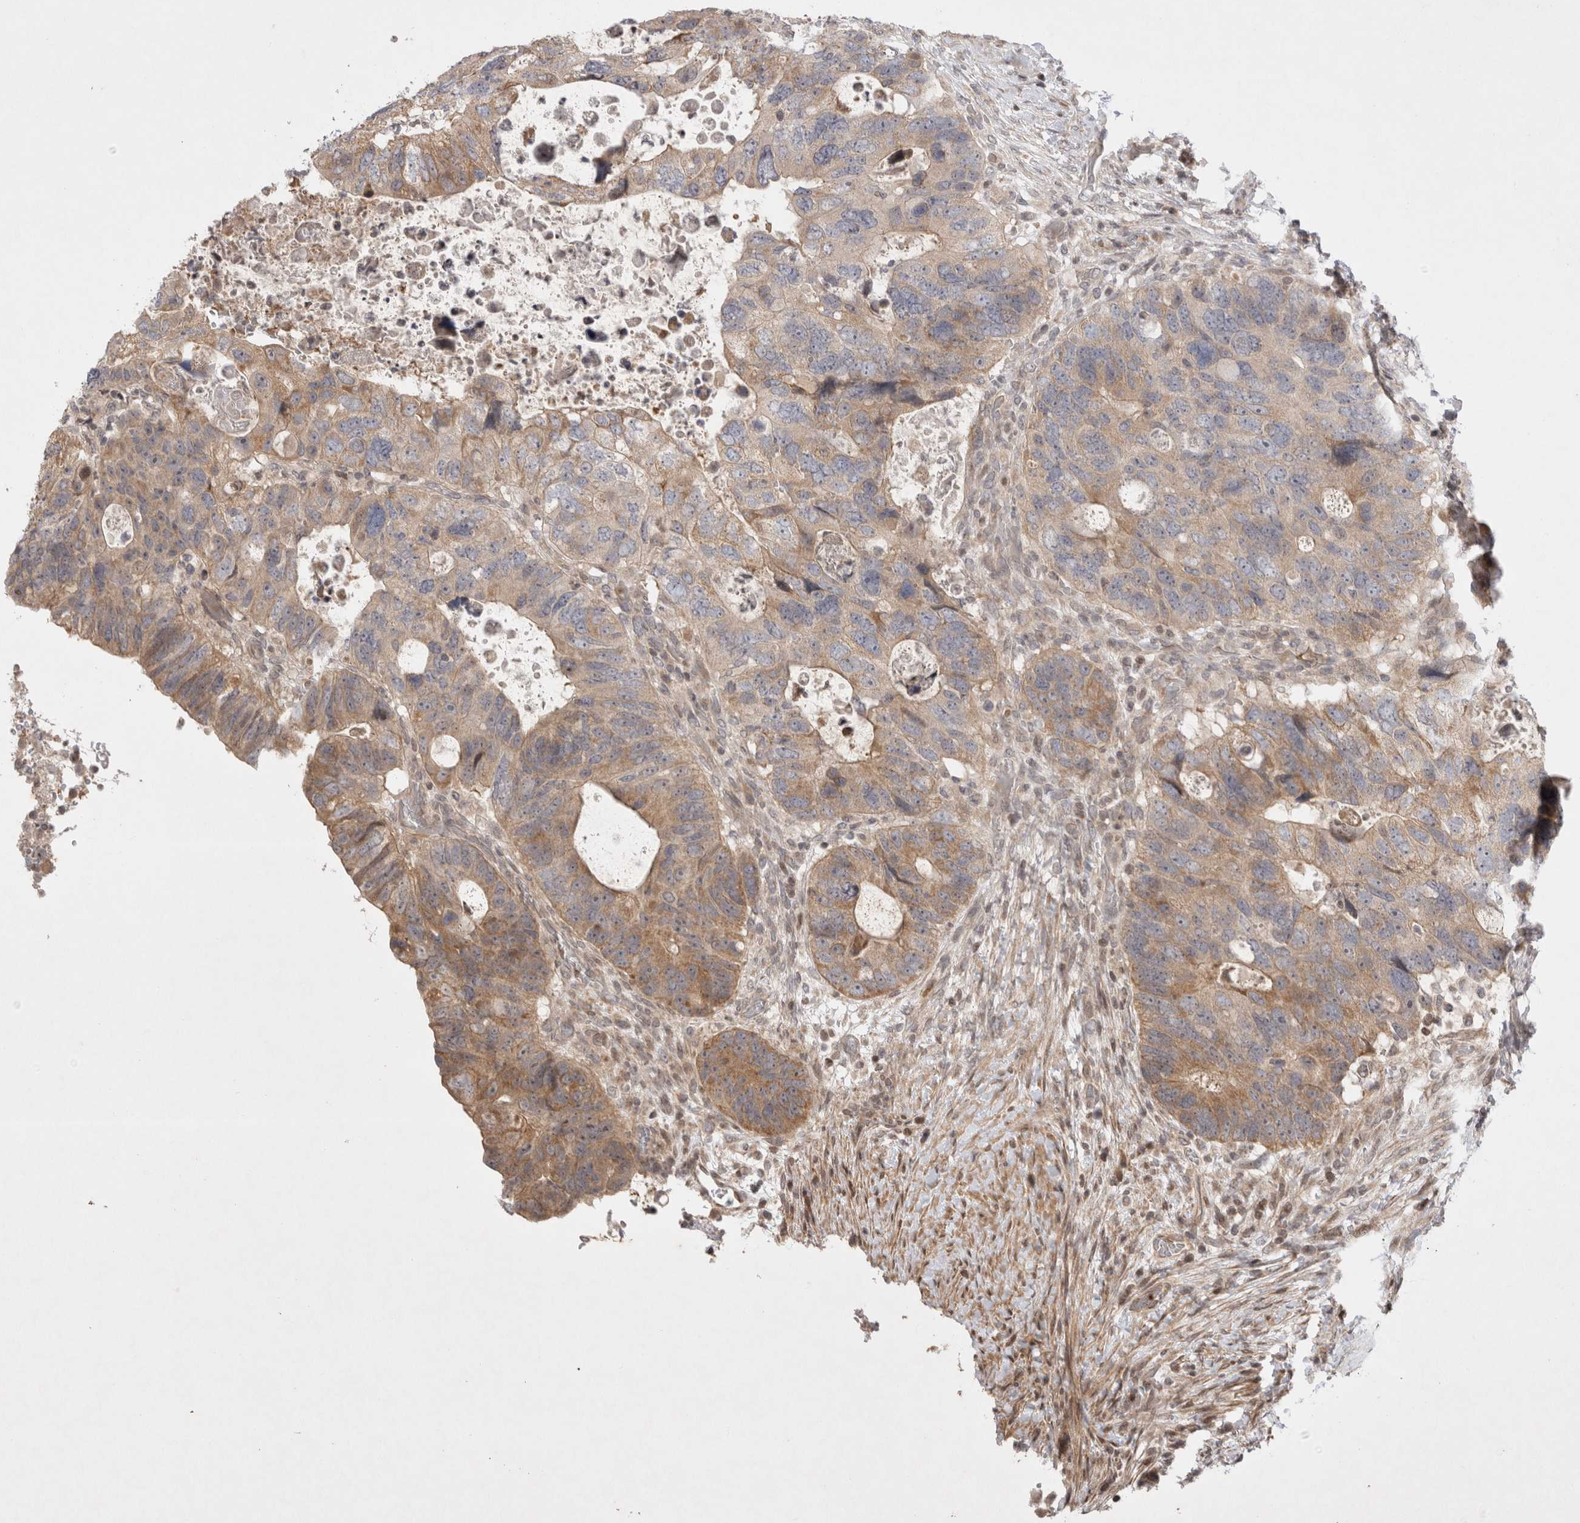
{"staining": {"intensity": "moderate", "quantity": ">75%", "location": "cytoplasmic/membranous"}, "tissue": "colorectal cancer", "cell_type": "Tumor cells", "image_type": "cancer", "snomed": [{"axis": "morphology", "description": "Adenocarcinoma, NOS"}, {"axis": "topography", "description": "Rectum"}], "caption": "A micrograph of colorectal cancer (adenocarcinoma) stained for a protein exhibits moderate cytoplasmic/membranous brown staining in tumor cells.", "gene": "EIF2AK1", "patient": {"sex": "male", "age": 59}}